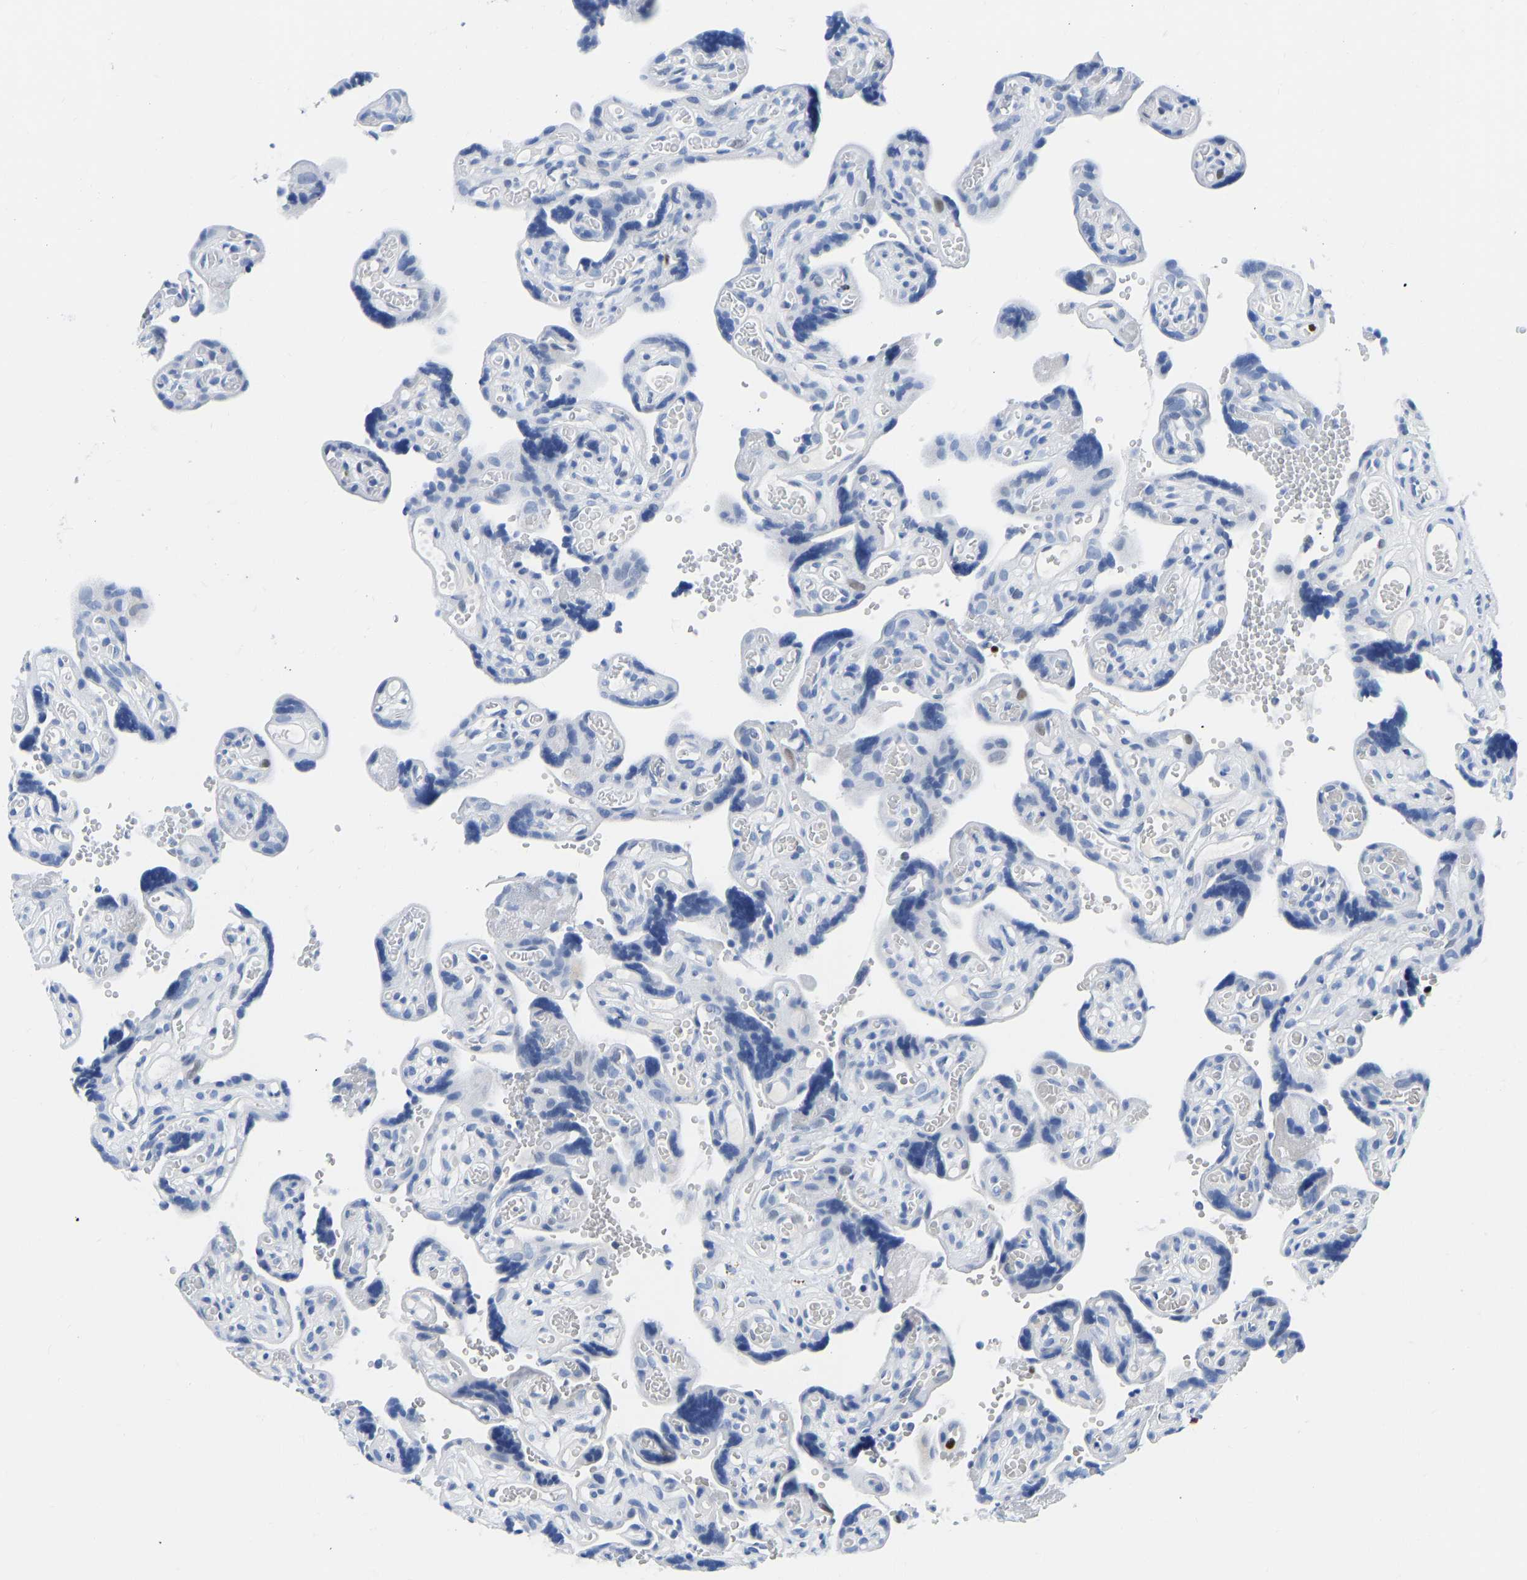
{"staining": {"intensity": "negative", "quantity": "none", "location": "none"}, "tissue": "placenta", "cell_type": "Decidual cells", "image_type": "normal", "snomed": [{"axis": "morphology", "description": "Normal tissue, NOS"}, {"axis": "topography", "description": "Placenta"}], "caption": "Benign placenta was stained to show a protein in brown. There is no significant positivity in decidual cells.", "gene": "TCF7", "patient": {"sex": "female", "age": 30}}